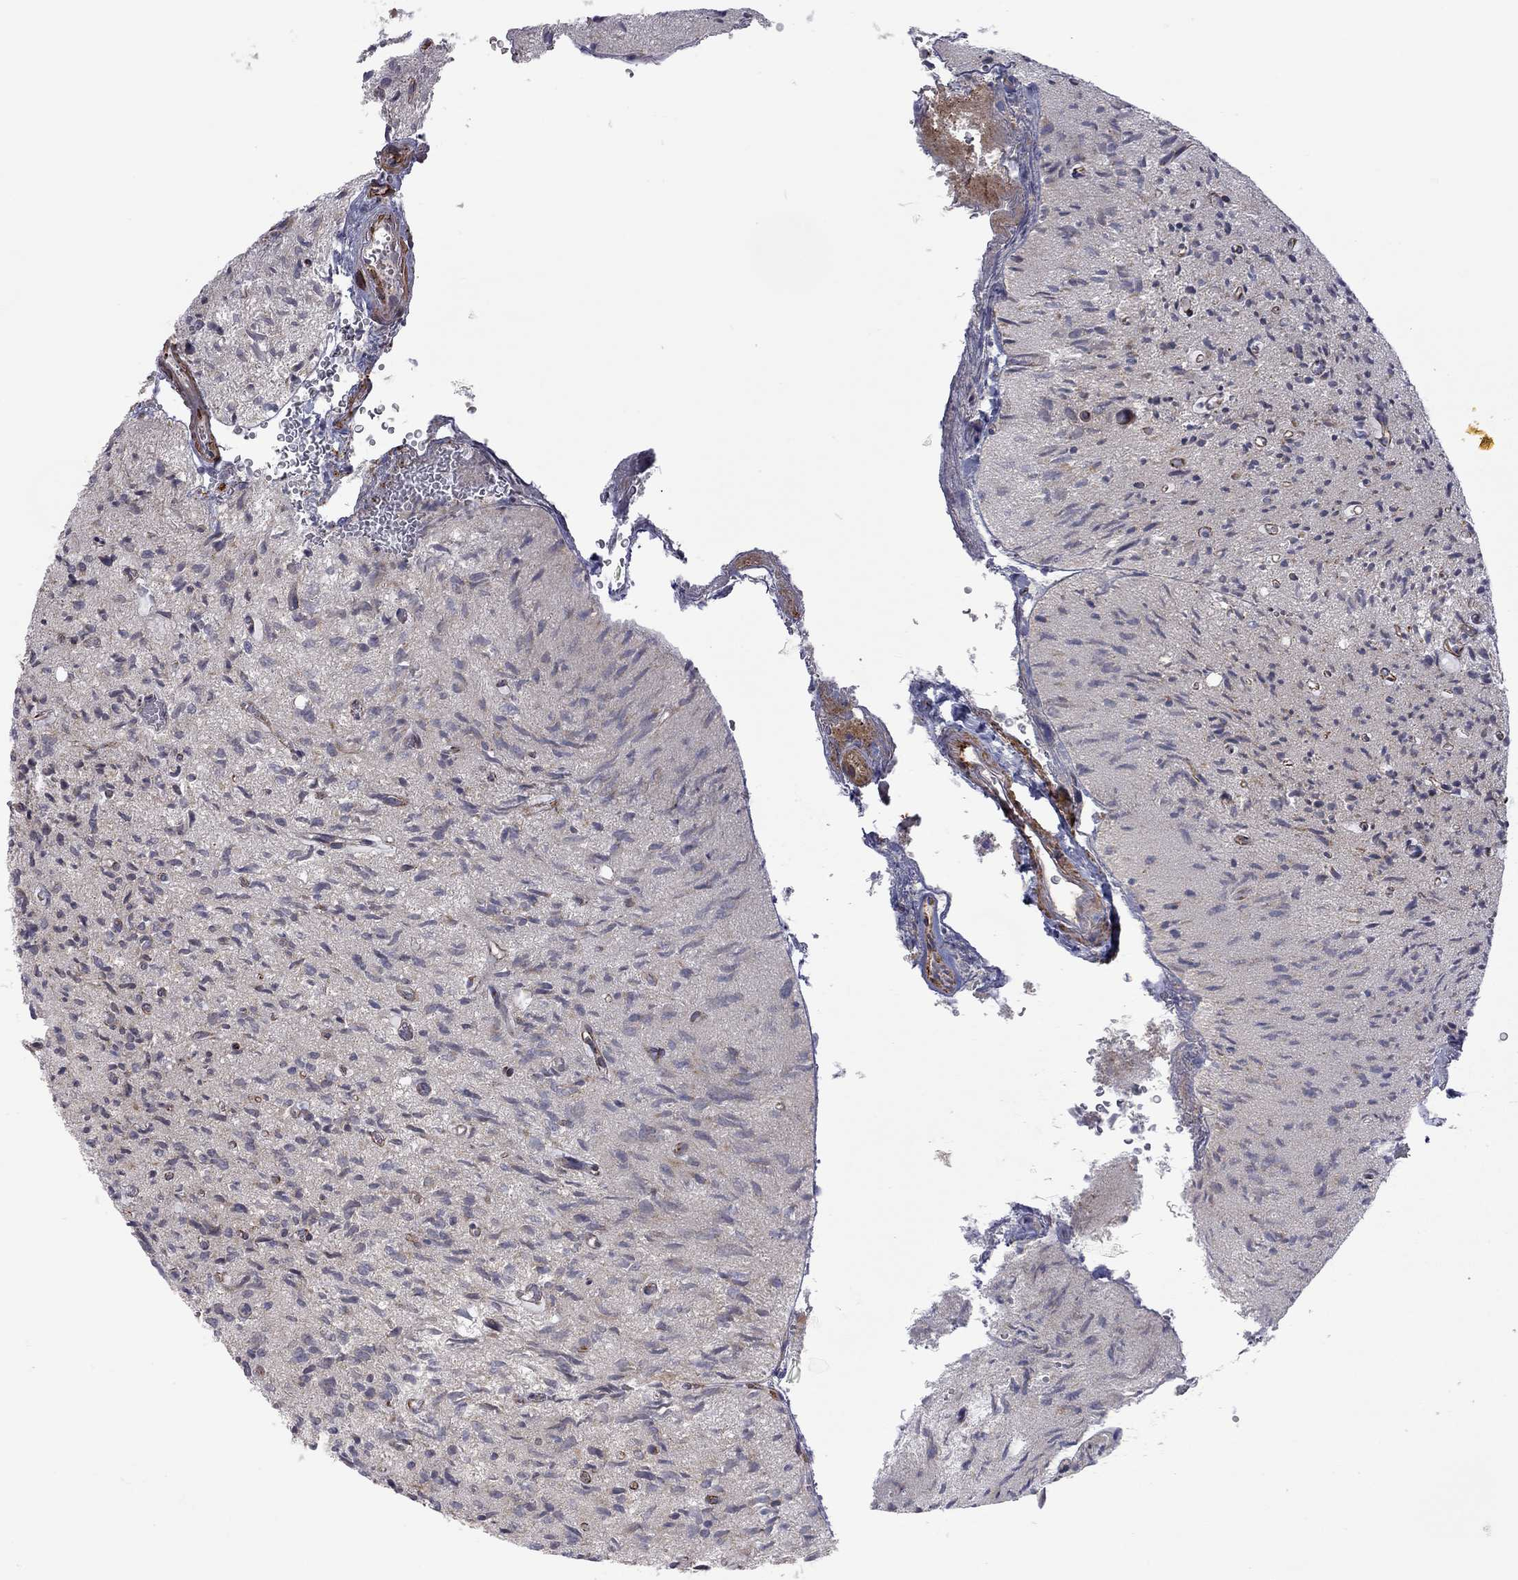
{"staining": {"intensity": "negative", "quantity": "none", "location": "none"}, "tissue": "glioma", "cell_type": "Tumor cells", "image_type": "cancer", "snomed": [{"axis": "morphology", "description": "Glioma, malignant, High grade"}, {"axis": "topography", "description": "Brain"}], "caption": "Immunohistochemical staining of glioma displays no significant expression in tumor cells.", "gene": "EXOC3L2", "patient": {"sex": "male", "age": 64}}